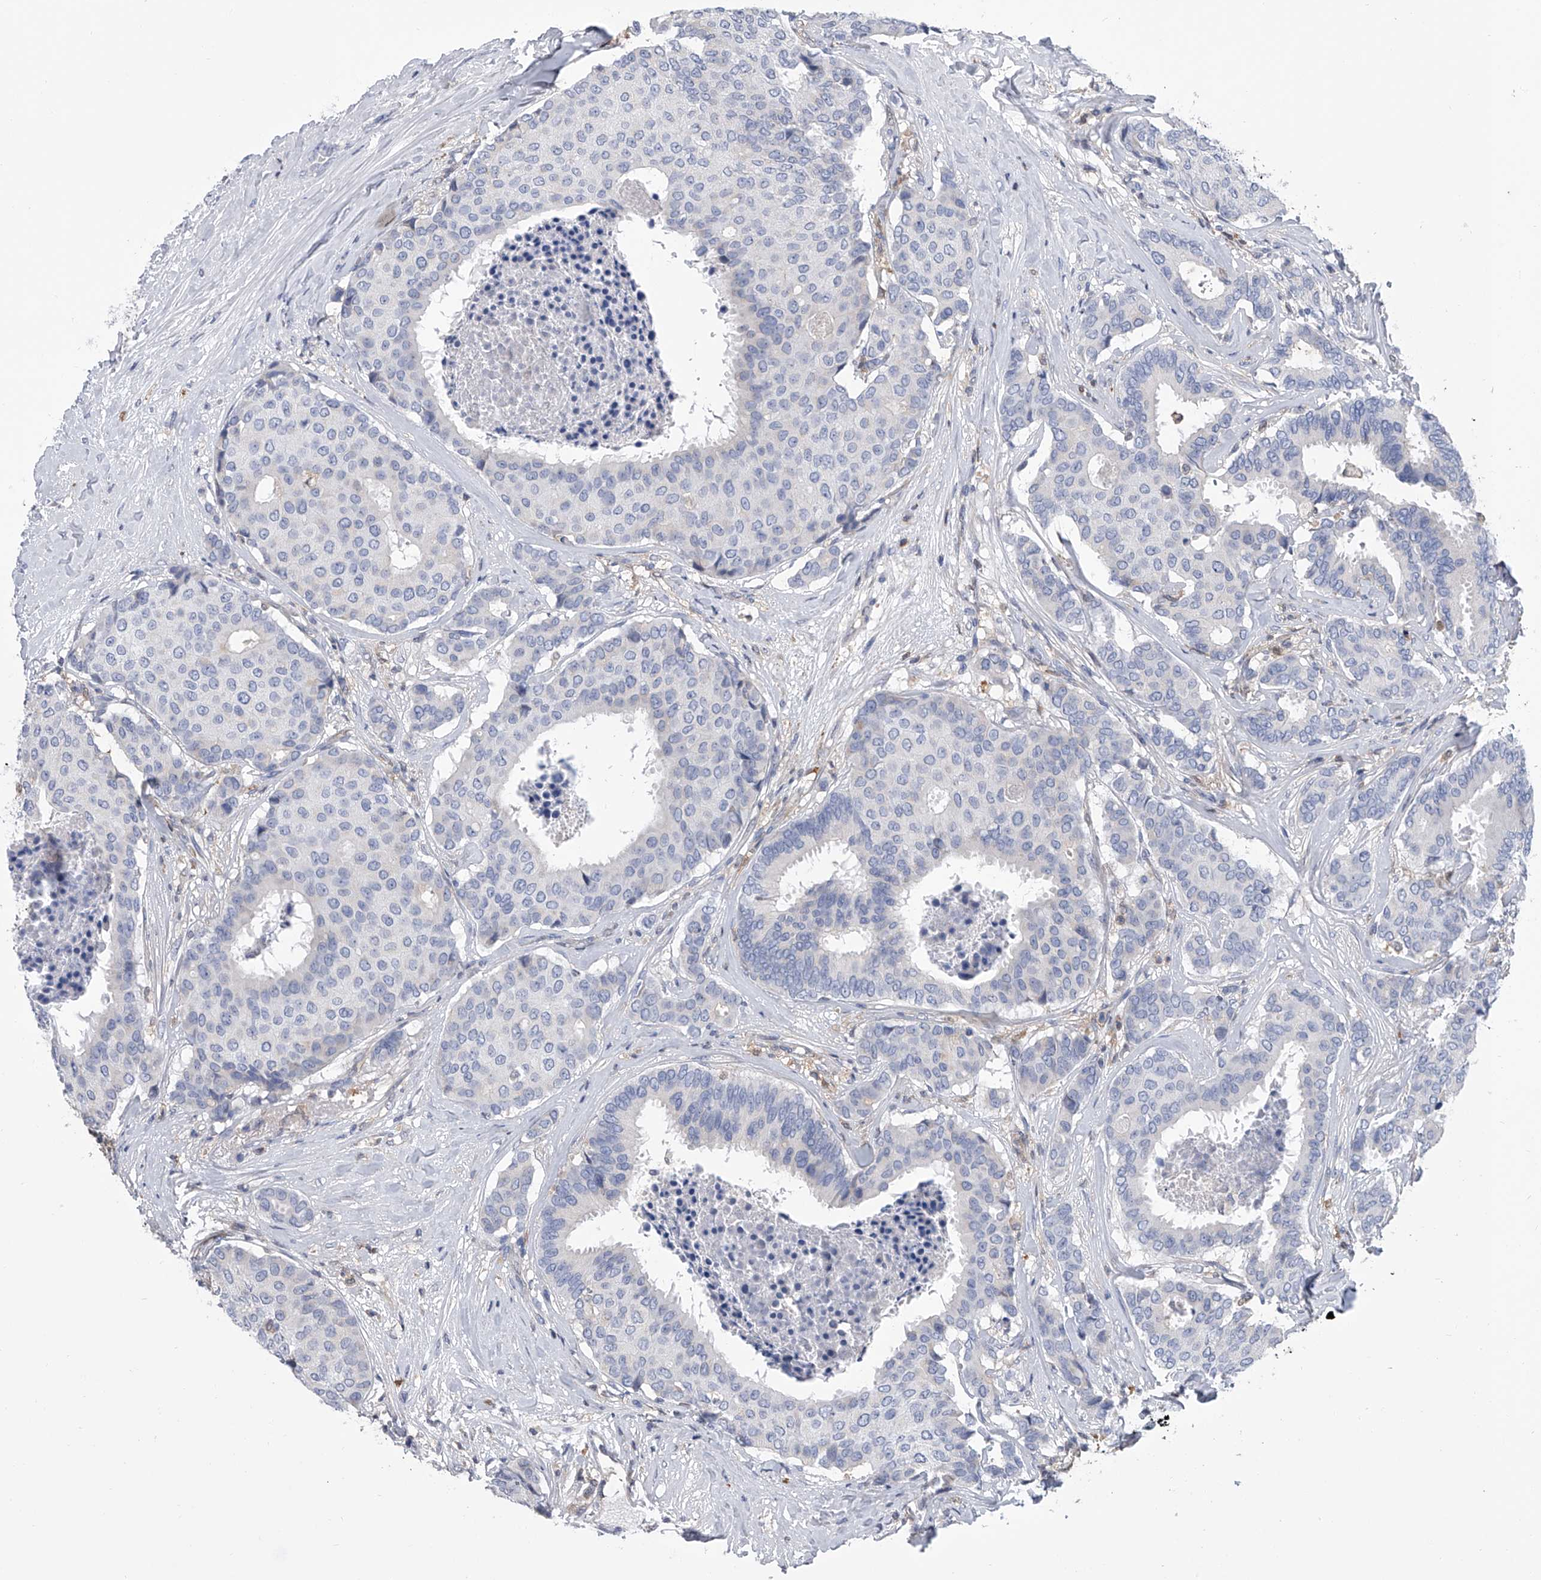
{"staining": {"intensity": "negative", "quantity": "none", "location": "none"}, "tissue": "breast cancer", "cell_type": "Tumor cells", "image_type": "cancer", "snomed": [{"axis": "morphology", "description": "Duct carcinoma"}, {"axis": "topography", "description": "Breast"}], "caption": "Tumor cells are negative for brown protein staining in breast cancer (infiltrating ductal carcinoma). (Immunohistochemistry (ihc), brightfield microscopy, high magnification).", "gene": "SERPINB9", "patient": {"sex": "female", "age": 75}}